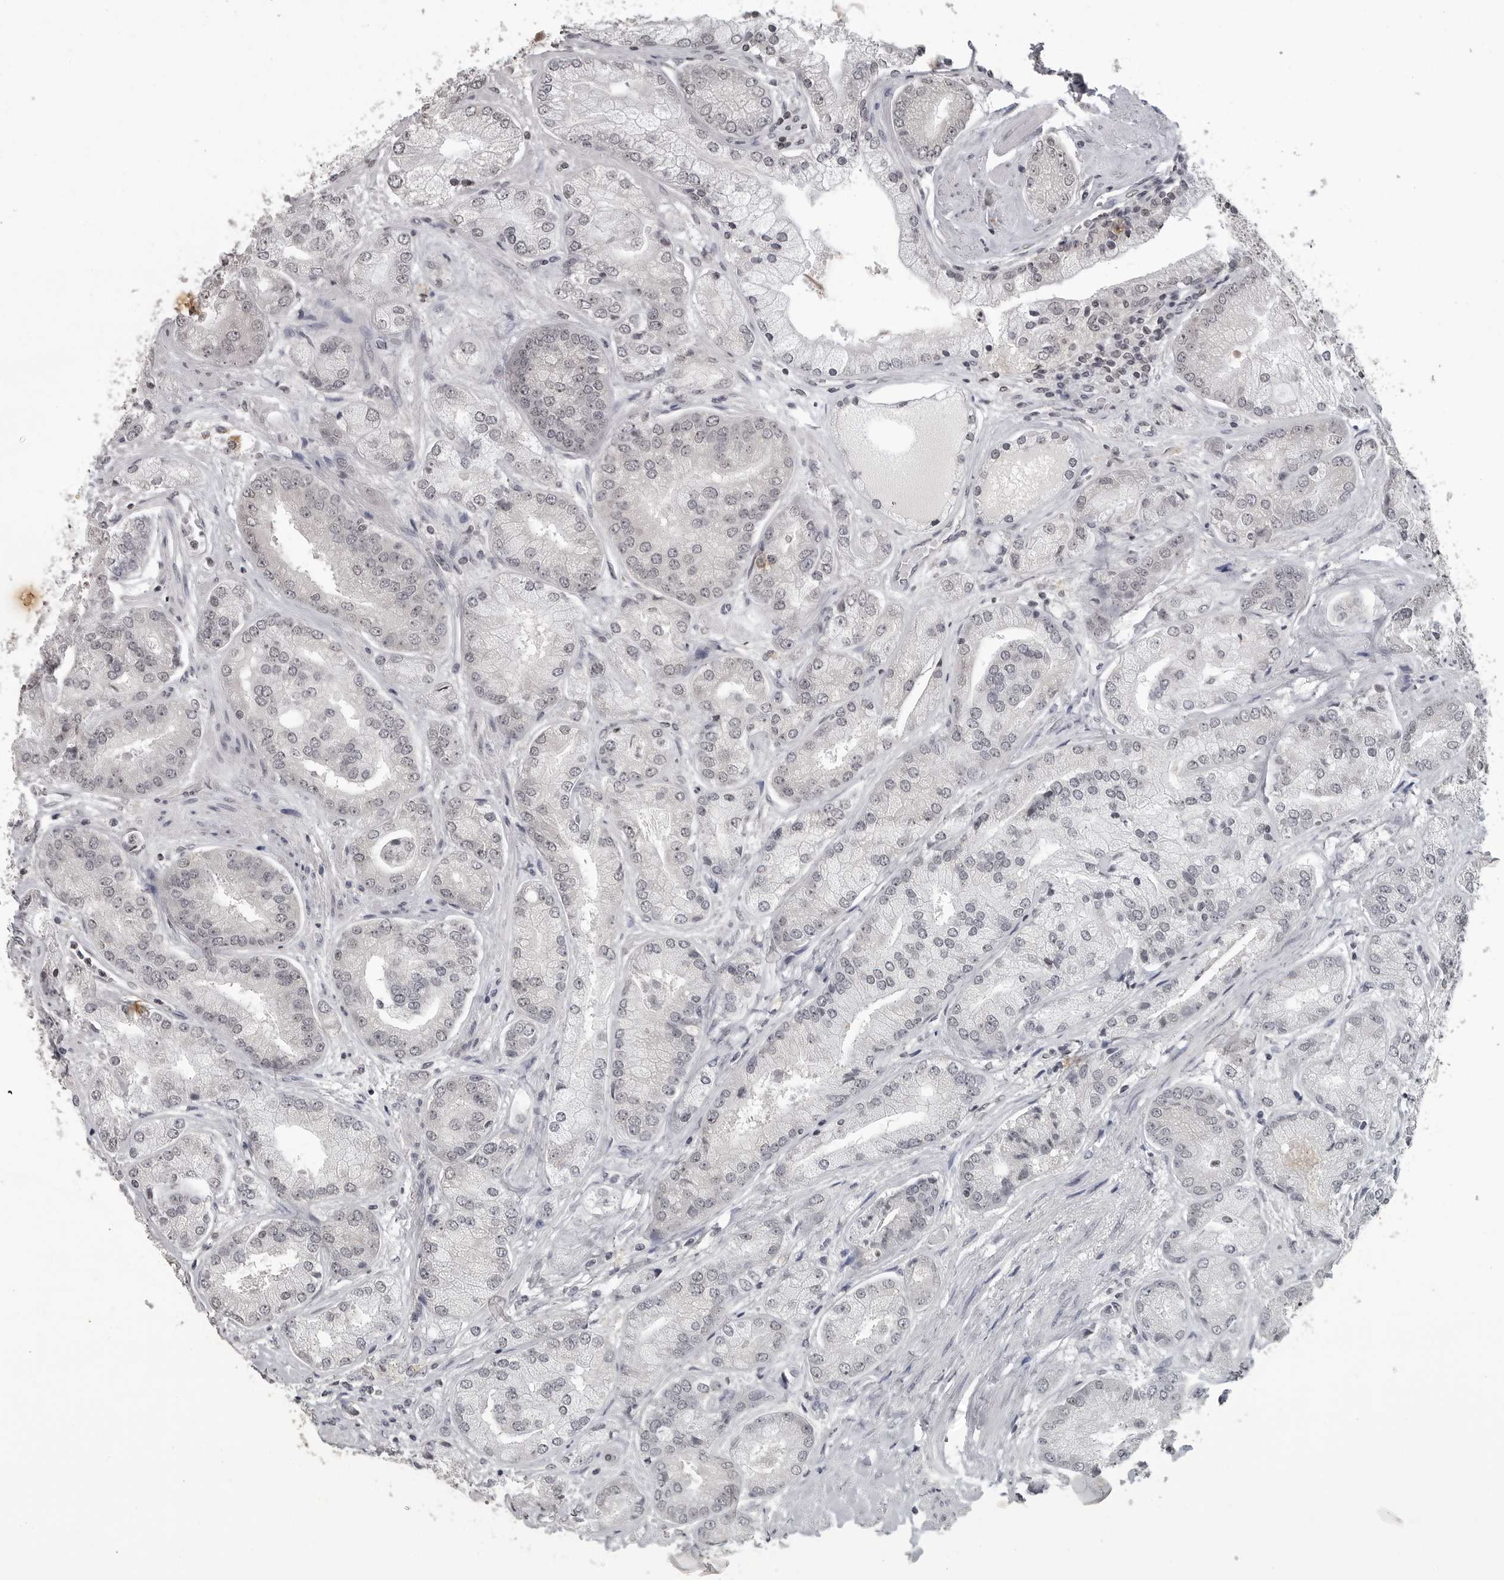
{"staining": {"intensity": "negative", "quantity": "none", "location": "none"}, "tissue": "prostate cancer", "cell_type": "Tumor cells", "image_type": "cancer", "snomed": [{"axis": "morphology", "description": "Adenocarcinoma, High grade"}, {"axis": "topography", "description": "Prostate"}], "caption": "A histopathology image of human prostate adenocarcinoma (high-grade) is negative for staining in tumor cells.", "gene": "DDX54", "patient": {"sex": "male", "age": 58}}